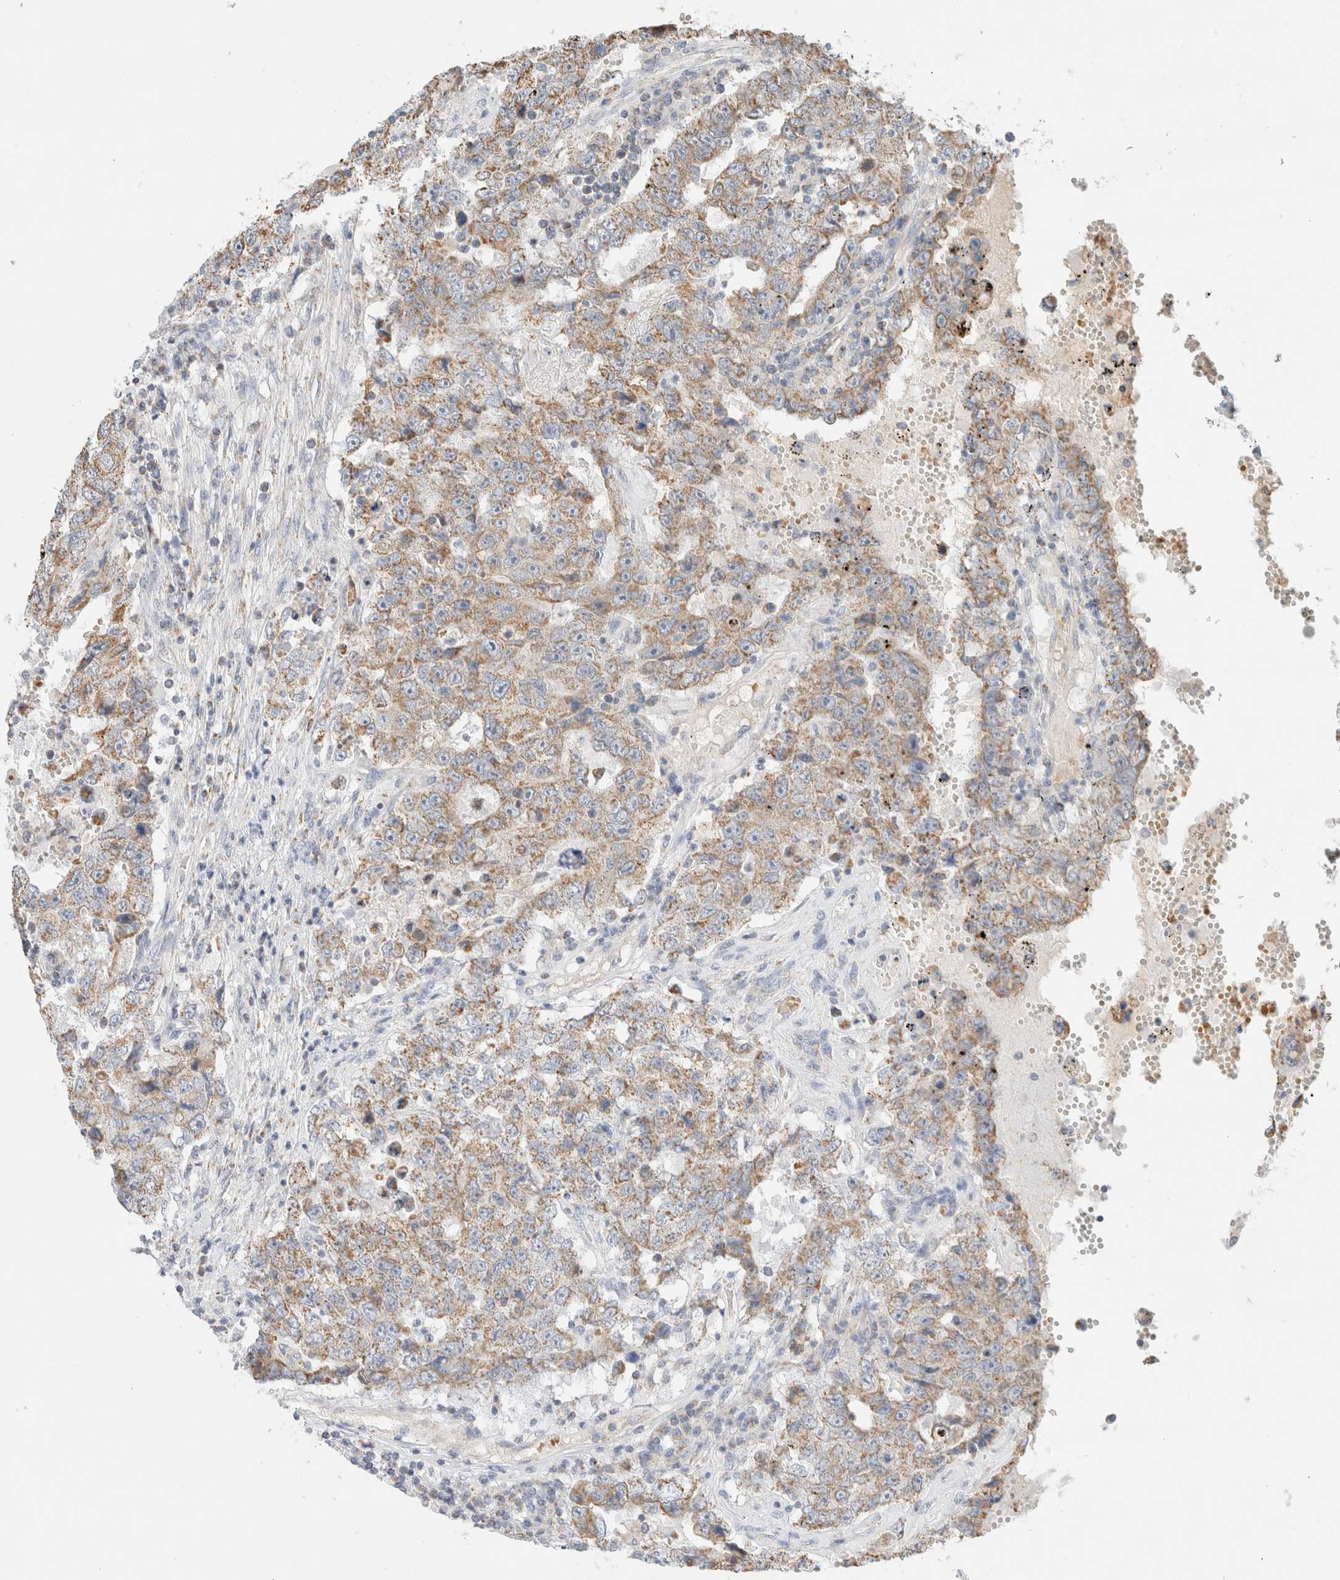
{"staining": {"intensity": "weak", "quantity": ">75%", "location": "cytoplasmic/membranous"}, "tissue": "testis cancer", "cell_type": "Tumor cells", "image_type": "cancer", "snomed": [{"axis": "morphology", "description": "Carcinoma, Embryonal, NOS"}, {"axis": "topography", "description": "Testis"}], "caption": "Weak cytoplasmic/membranous protein staining is identified in approximately >75% of tumor cells in testis embryonal carcinoma. (DAB (3,3'-diaminobenzidine) IHC, brown staining for protein, blue staining for nuclei).", "gene": "HDHD3", "patient": {"sex": "male", "age": 26}}